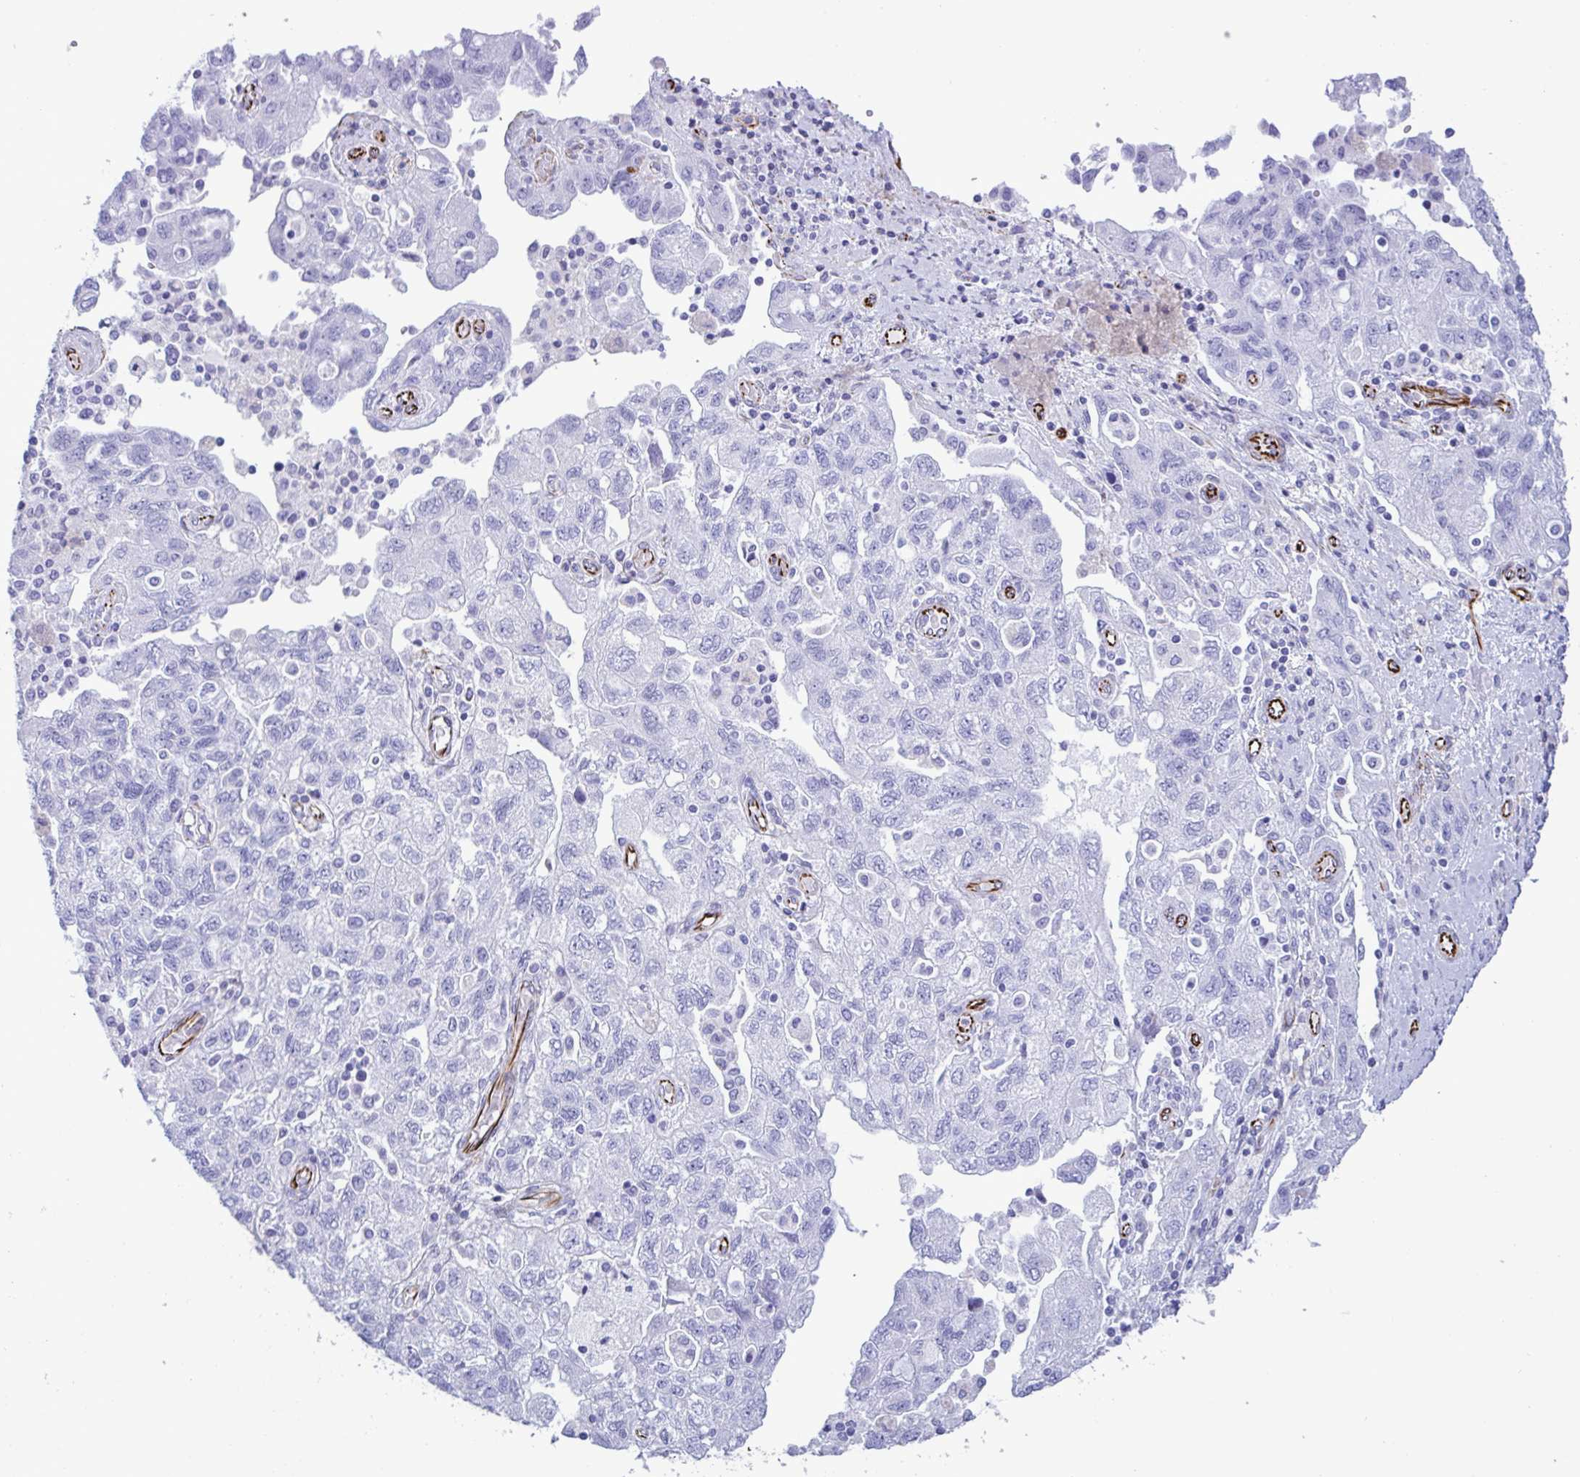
{"staining": {"intensity": "negative", "quantity": "none", "location": "none"}, "tissue": "ovarian cancer", "cell_type": "Tumor cells", "image_type": "cancer", "snomed": [{"axis": "morphology", "description": "Carcinoma, NOS"}, {"axis": "morphology", "description": "Cystadenocarcinoma, serous, NOS"}, {"axis": "topography", "description": "Ovary"}], "caption": "The image demonstrates no staining of tumor cells in serous cystadenocarcinoma (ovarian).", "gene": "SMAD5", "patient": {"sex": "female", "age": 69}}